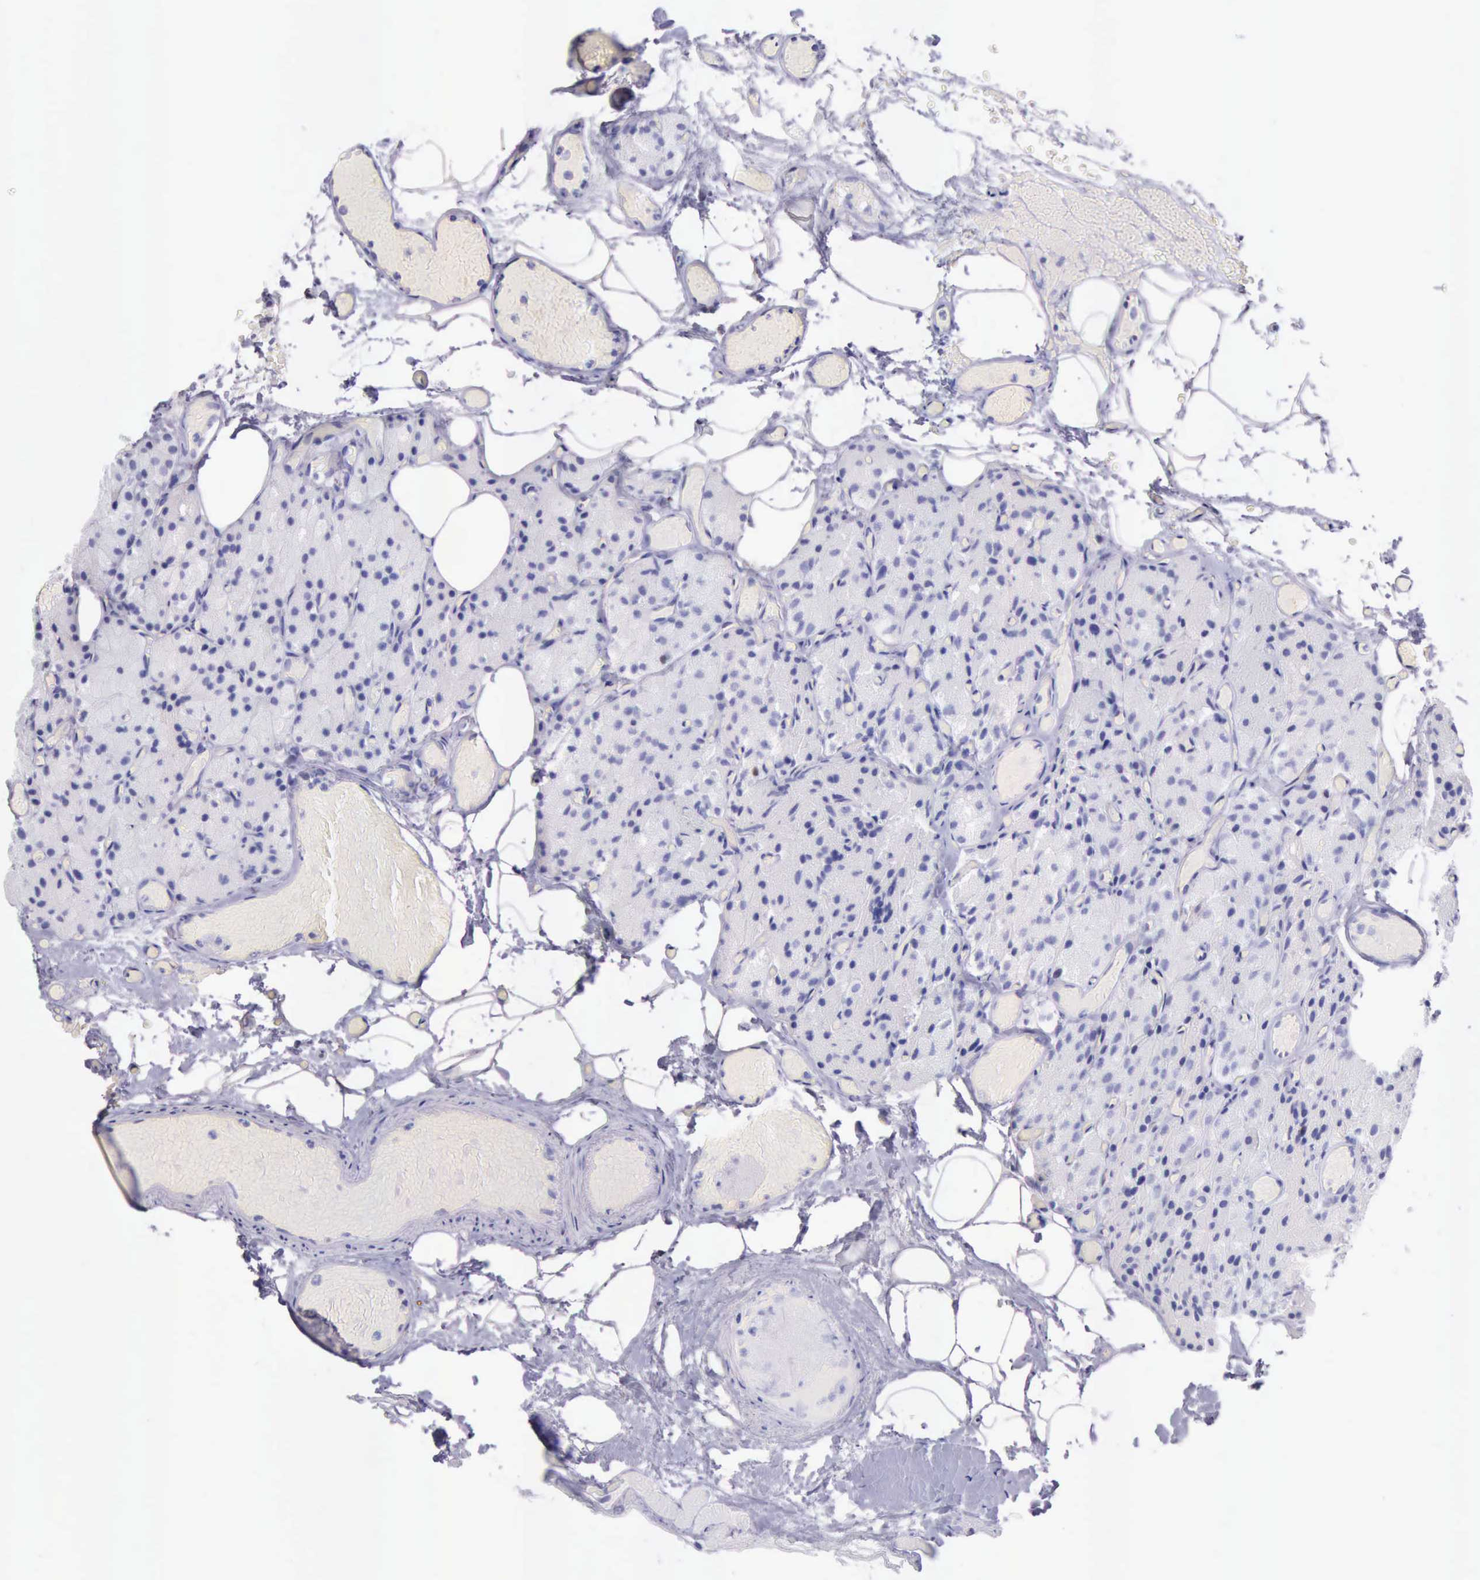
{"staining": {"intensity": "negative", "quantity": "none", "location": "none"}, "tissue": "parathyroid gland", "cell_type": "Glandular cells", "image_type": "normal", "snomed": [{"axis": "morphology", "description": "Normal tissue, NOS"}, {"axis": "topography", "description": "Skeletal muscle"}, {"axis": "topography", "description": "Parathyroid gland"}], "caption": "Immunohistochemistry of normal parathyroid gland reveals no staining in glandular cells. The staining is performed using DAB (3,3'-diaminobenzidine) brown chromogen with nuclei counter-stained in using hematoxylin.", "gene": "MCM2", "patient": {"sex": "female", "age": 37}}